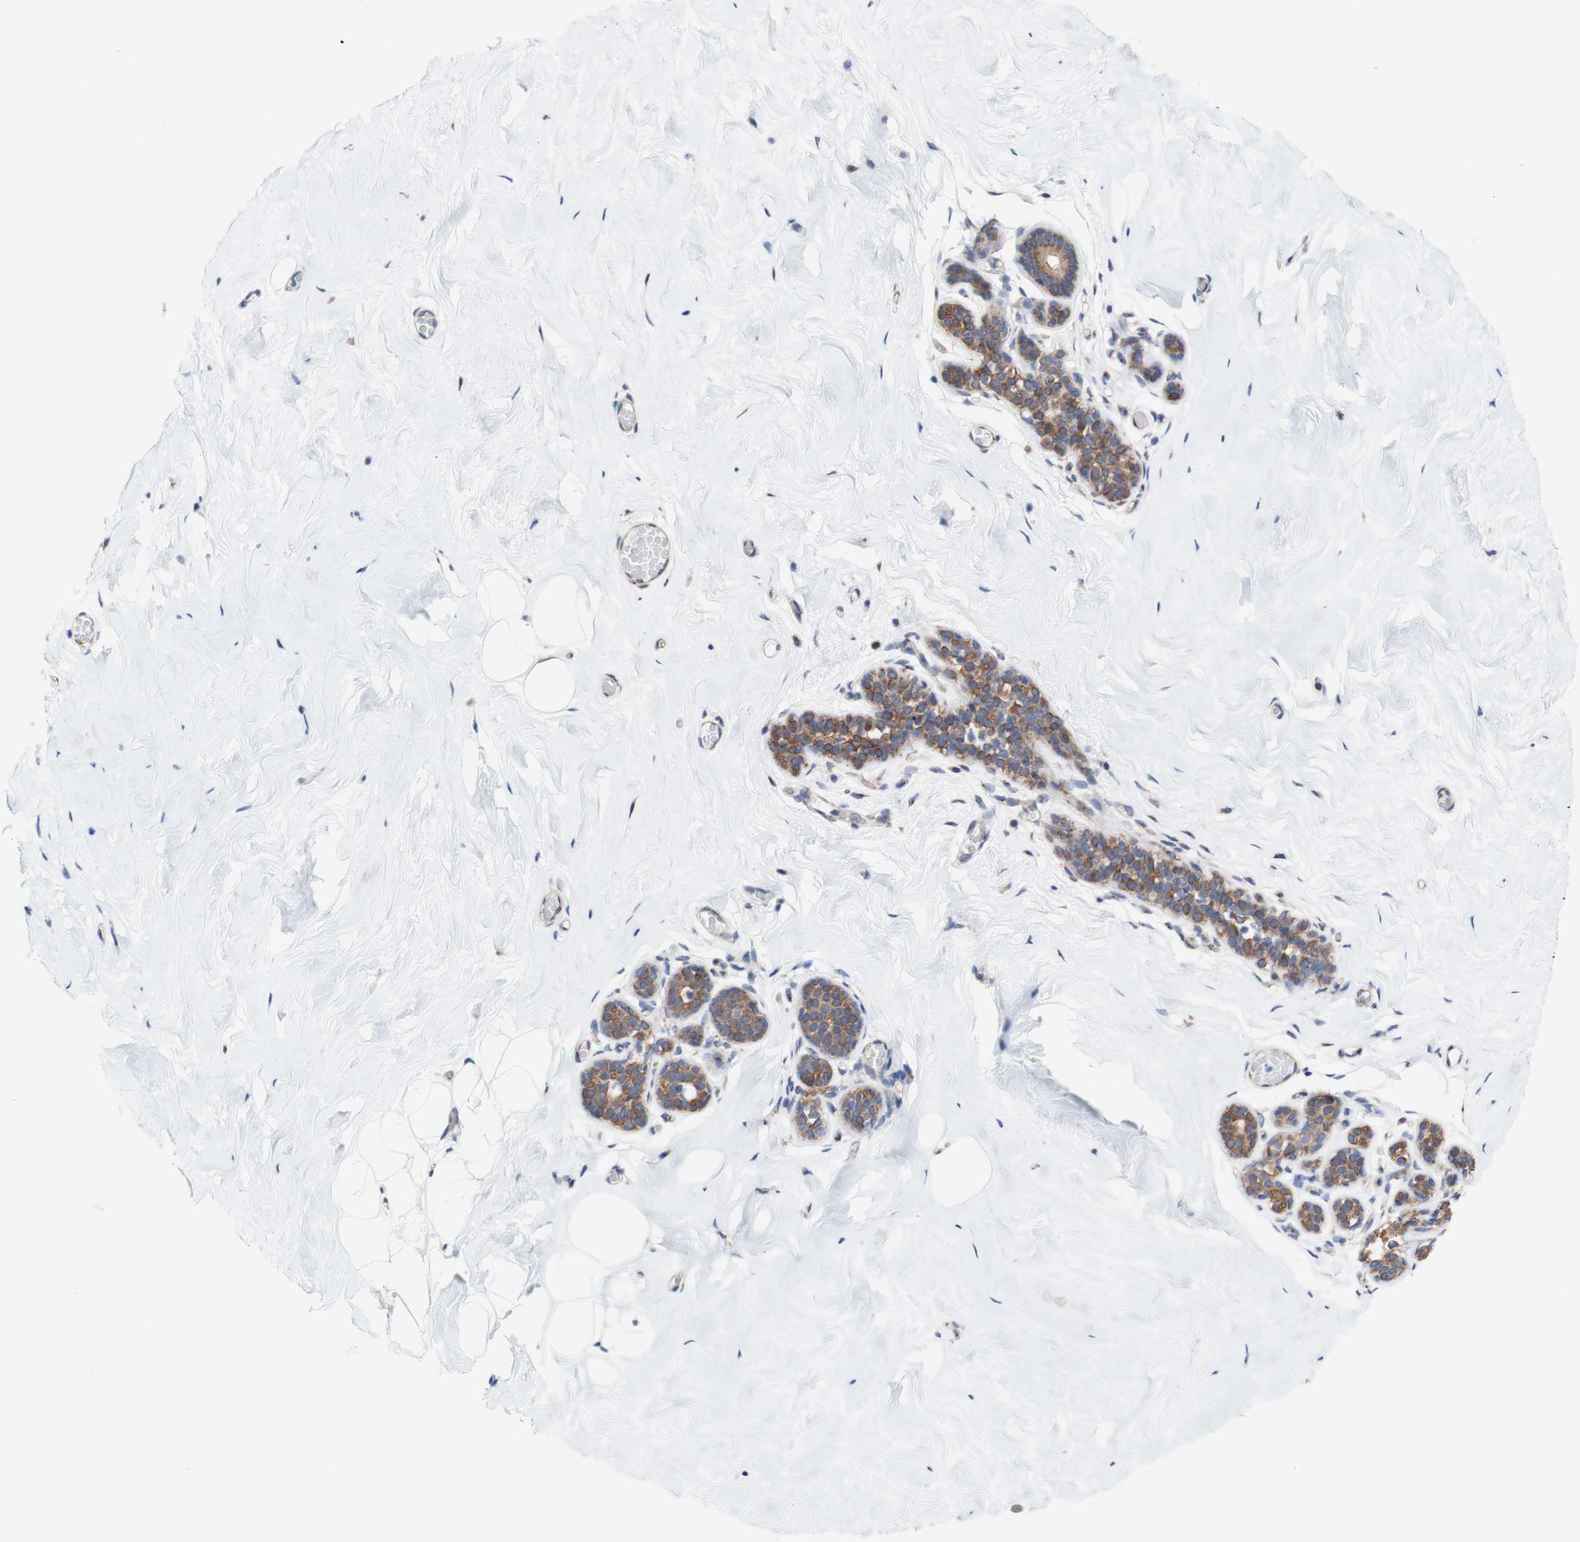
{"staining": {"intensity": "negative", "quantity": "none", "location": "none"}, "tissue": "breast", "cell_type": "Adipocytes", "image_type": "normal", "snomed": [{"axis": "morphology", "description": "Normal tissue, NOS"}, {"axis": "topography", "description": "Breast"}], "caption": "High magnification brightfield microscopy of unremarkable breast stained with DAB (3,3'-diaminobenzidine) (brown) and counterstained with hematoxylin (blue): adipocytes show no significant expression. The staining is performed using DAB (3,3'-diaminobenzidine) brown chromogen with nuclei counter-stained in using hematoxylin.", "gene": "LRIG3", "patient": {"sex": "female", "age": 75}}